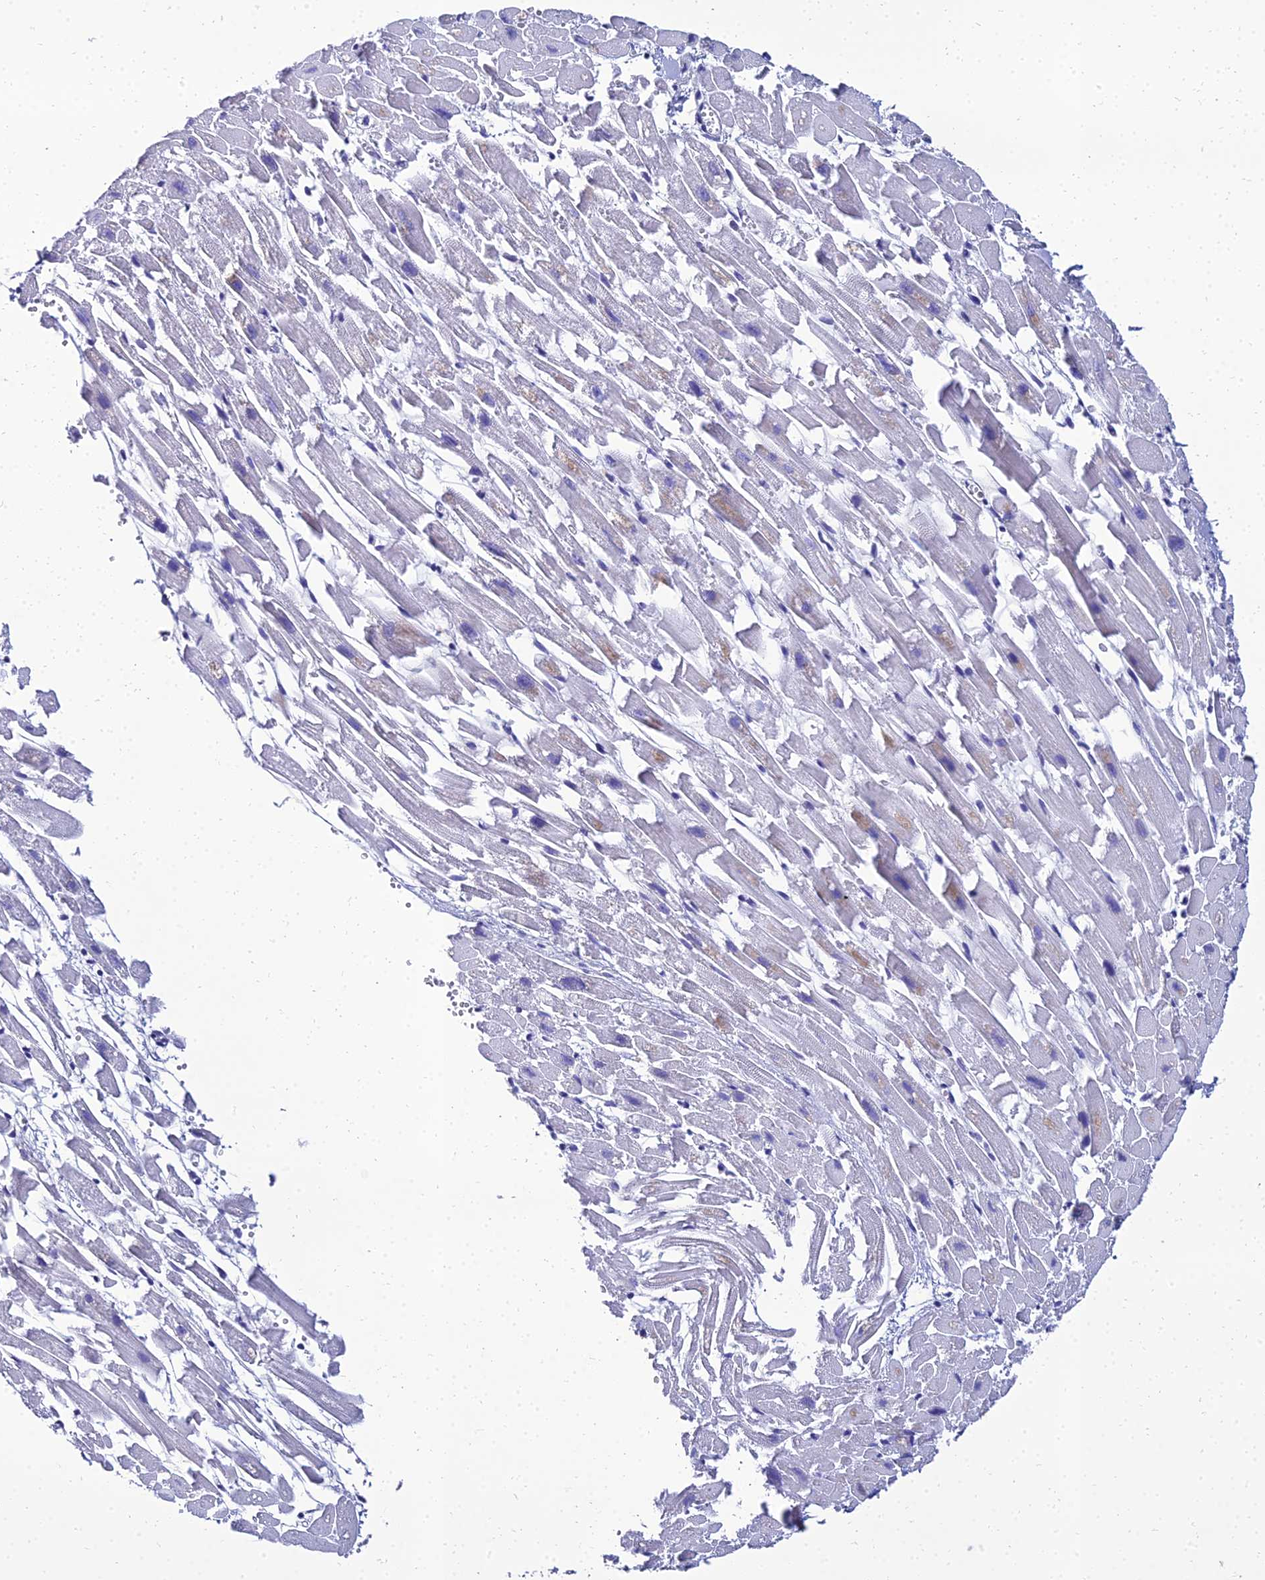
{"staining": {"intensity": "negative", "quantity": "none", "location": "none"}, "tissue": "heart muscle", "cell_type": "Cardiomyocytes", "image_type": "normal", "snomed": [{"axis": "morphology", "description": "Normal tissue, NOS"}, {"axis": "topography", "description": "Heart"}], "caption": "A high-resolution histopathology image shows immunohistochemistry staining of normal heart muscle, which displays no significant expression in cardiomyocytes.", "gene": "PPP4R2", "patient": {"sex": "female", "age": 64}}